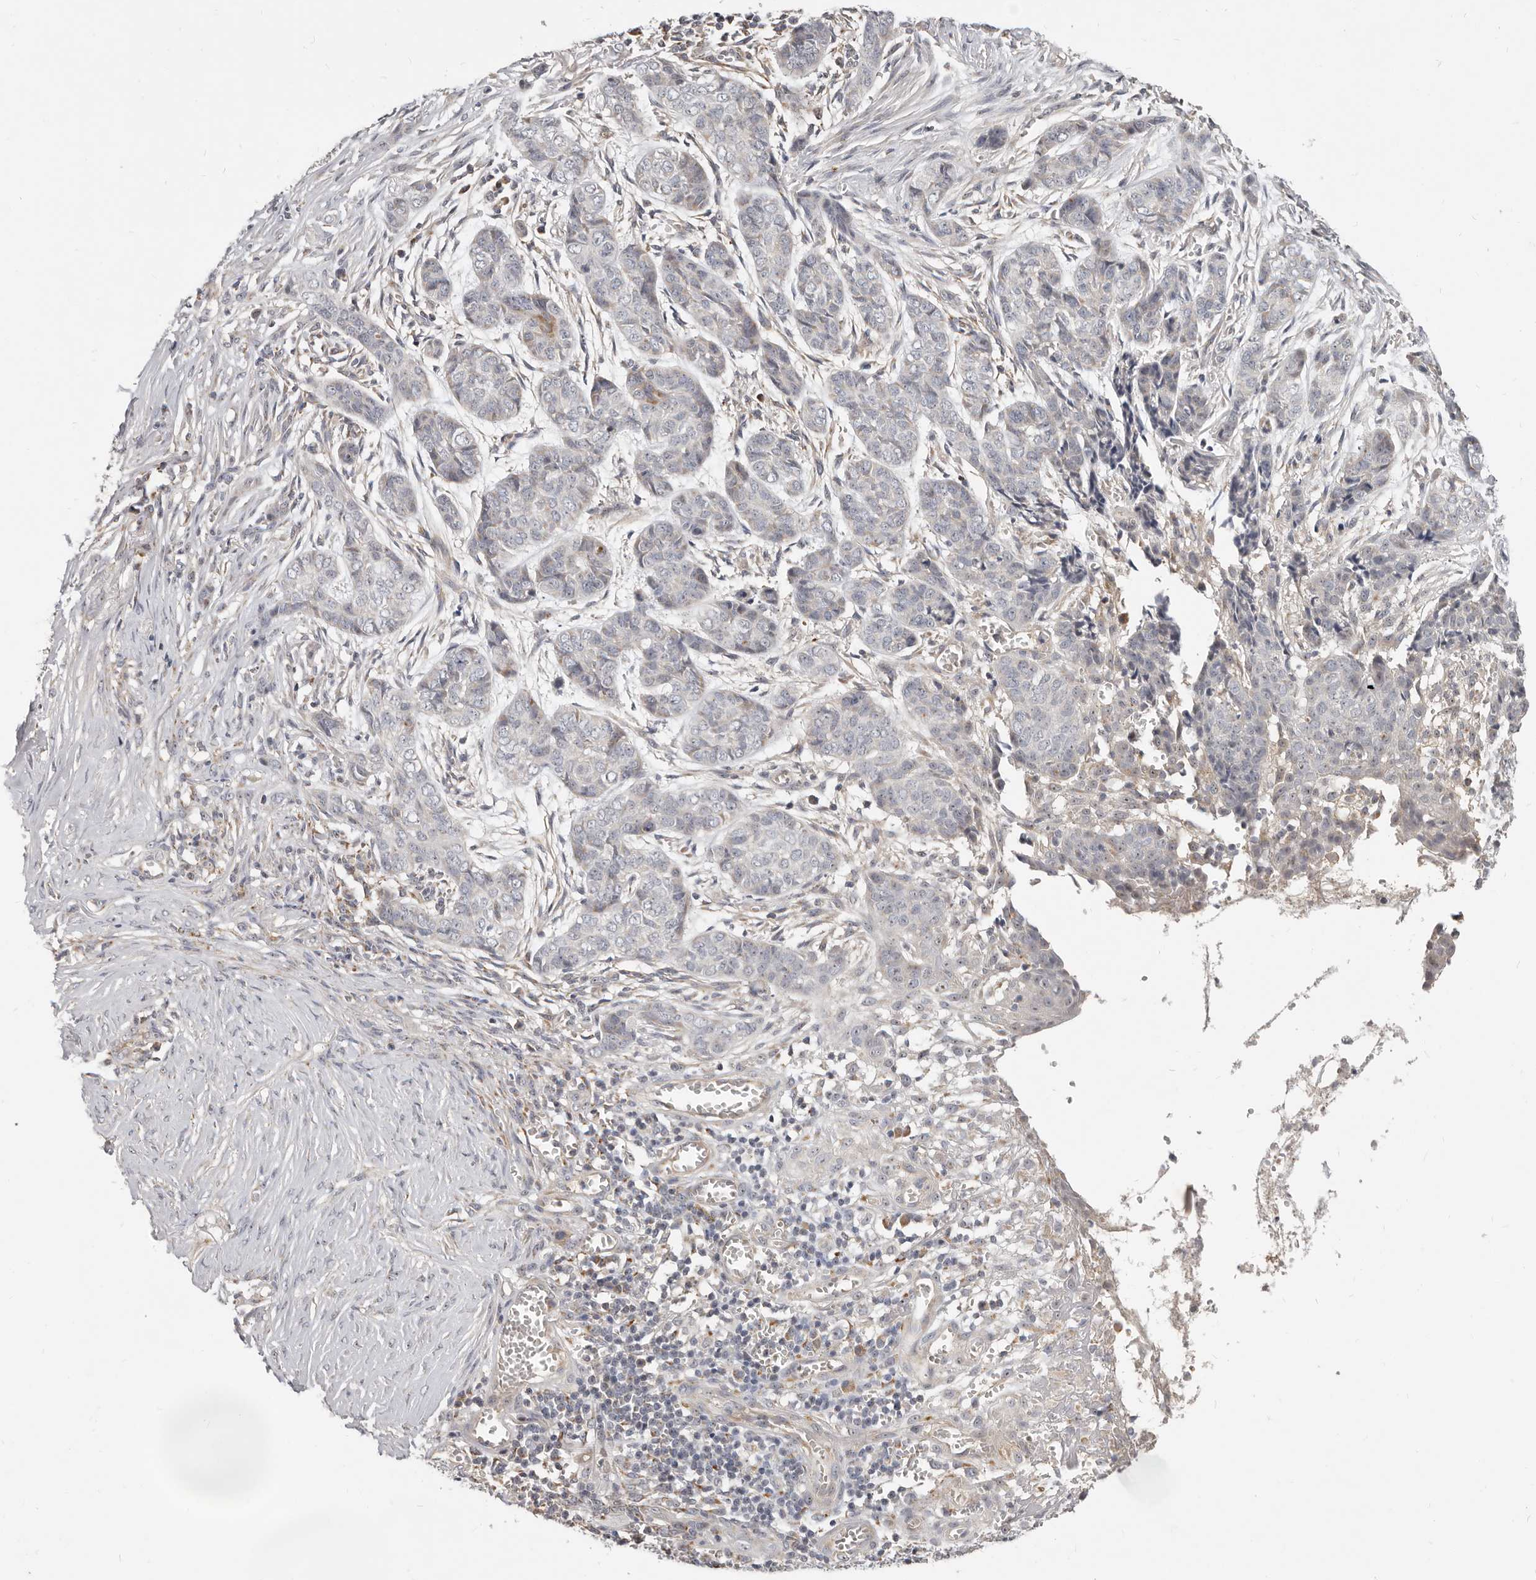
{"staining": {"intensity": "negative", "quantity": "none", "location": "none"}, "tissue": "skin cancer", "cell_type": "Tumor cells", "image_type": "cancer", "snomed": [{"axis": "morphology", "description": "Basal cell carcinoma"}, {"axis": "topography", "description": "Skin"}], "caption": "The immunohistochemistry photomicrograph has no significant positivity in tumor cells of skin cancer (basal cell carcinoma) tissue.", "gene": "MICALL2", "patient": {"sex": "female", "age": 64}}